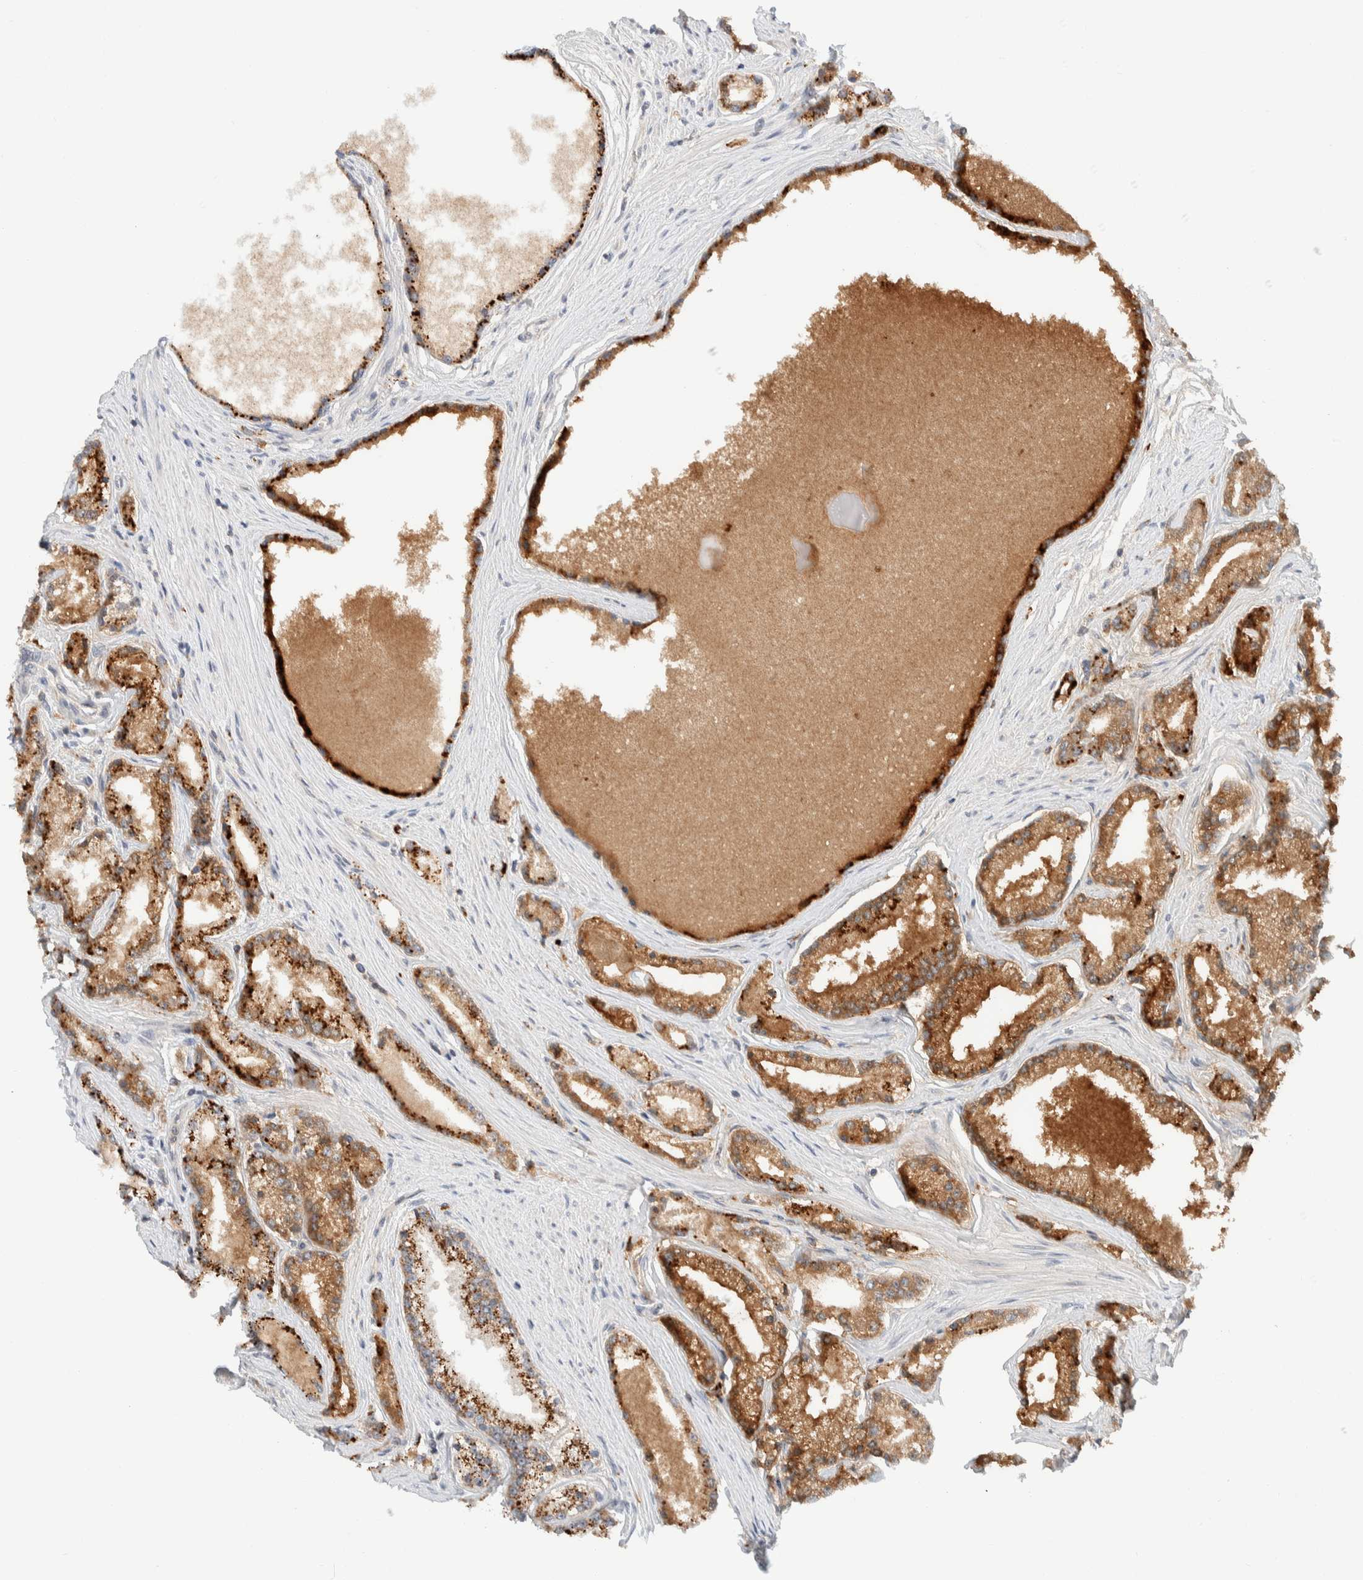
{"staining": {"intensity": "strong", "quantity": ">75%", "location": "cytoplasmic/membranous"}, "tissue": "prostate cancer", "cell_type": "Tumor cells", "image_type": "cancer", "snomed": [{"axis": "morphology", "description": "Adenocarcinoma, High grade"}, {"axis": "topography", "description": "Prostate"}], "caption": "Protein expression analysis of human high-grade adenocarcinoma (prostate) reveals strong cytoplasmic/membranous positivity in about >75% of tumor cells. (brown staining indicates protein expression, while blue staining denotes nuclei).", "gene": "GCLM", "patient": {"sex": "male", "age": 71}}